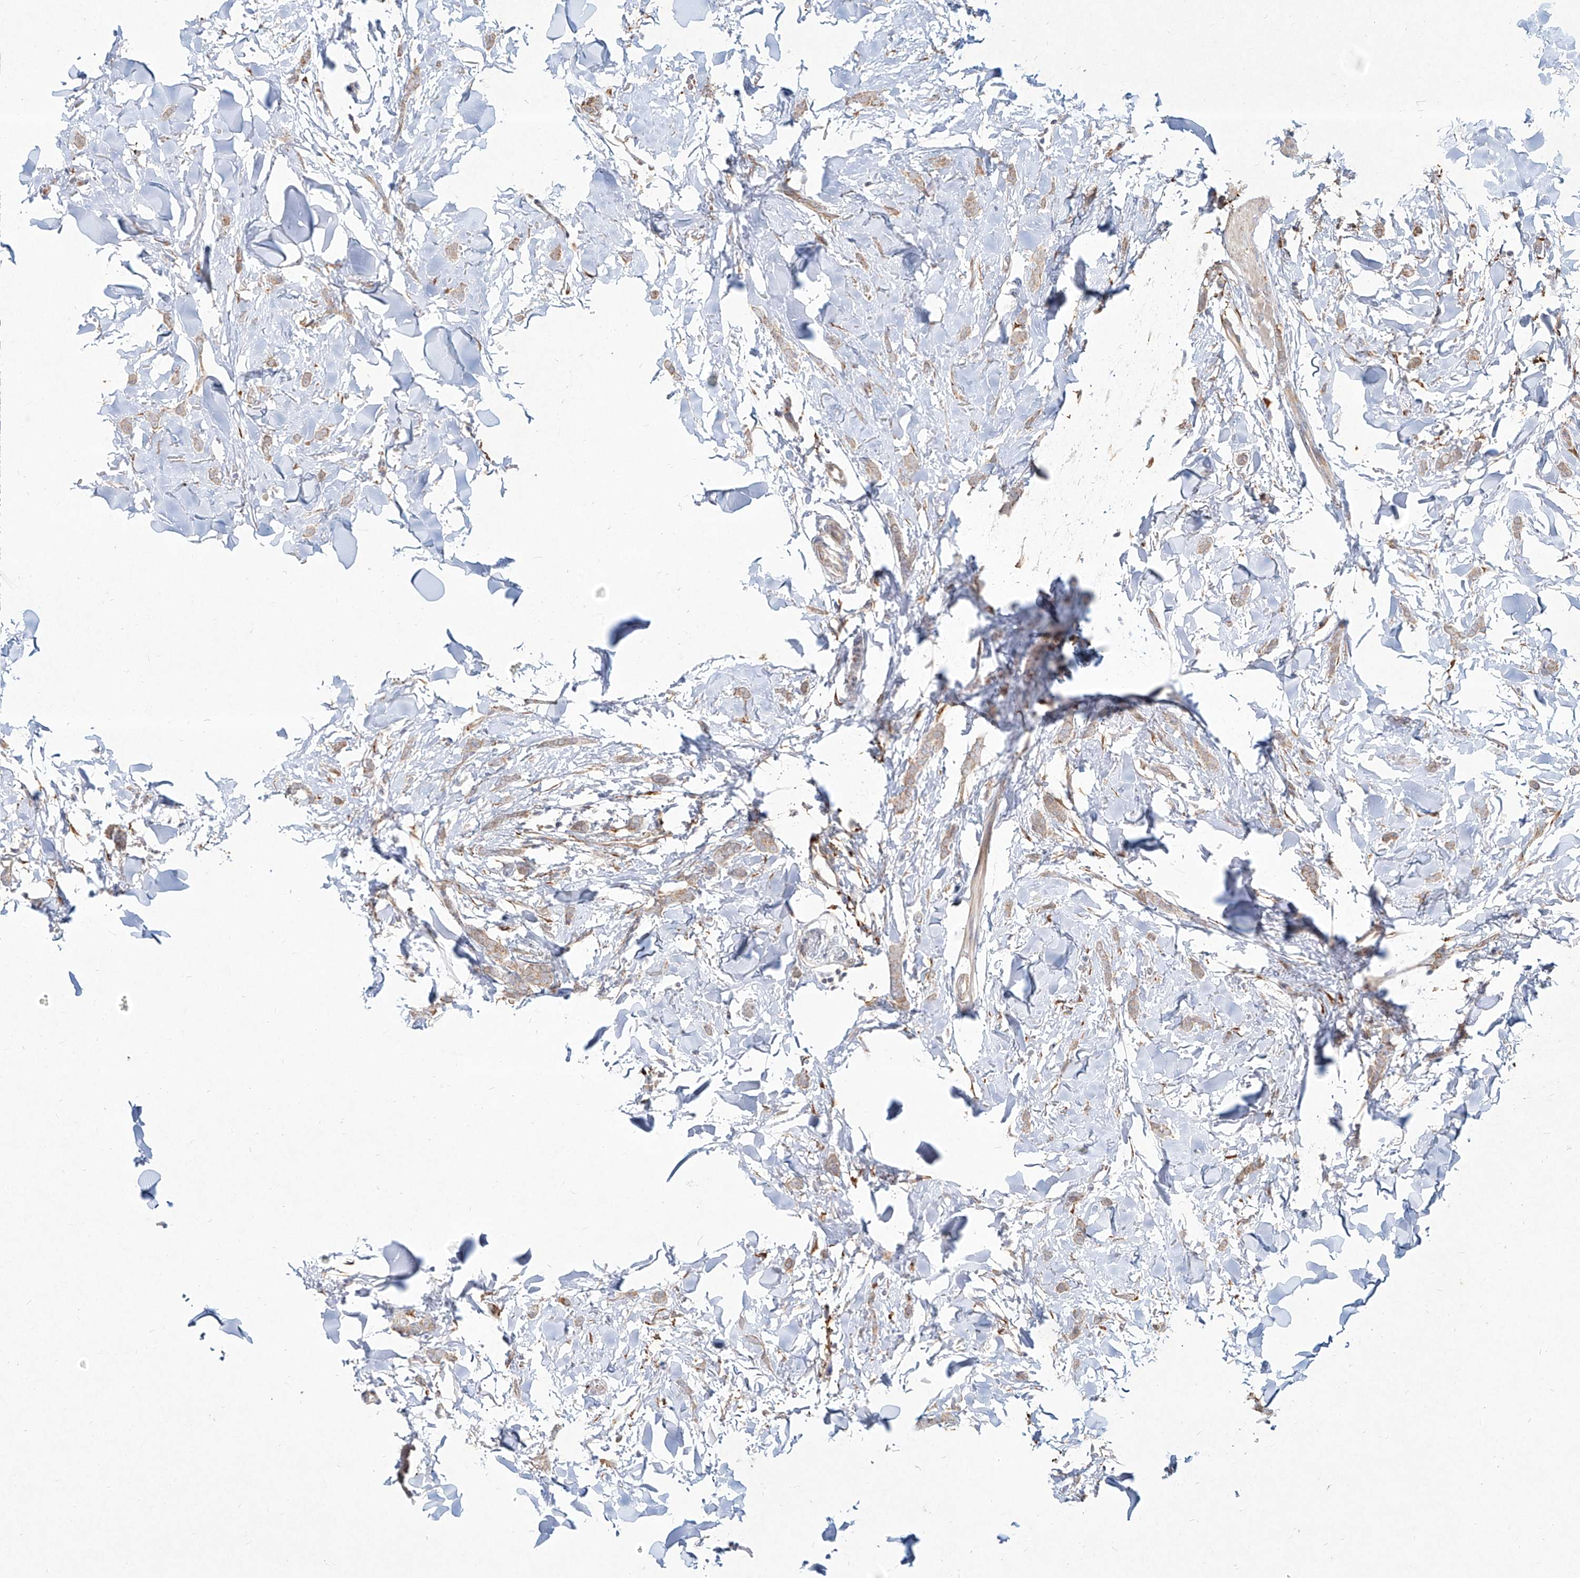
{"staining": {"intensity": "weak", "quantity": ">75%", "location": "cytoplasmic/membranous"}, "tissue": "breast cancer", "cell_type": "Tumor cells", "image_type": "cancer", "snomed": [{"axis": "morphology", "description": "Lobular carcinoma"}, {"axis": "topography", "description": "Skin"}, {"axis": "topography", "description": "Breast"}], "caption": "The image exhibits staining of lobular carcinoma (breast), revealing weak cytoplasmic/membranous protein expression (brown color) within tumor cells.", "gene": "CD209", "patient": {"sex": "female", "age": 46}}